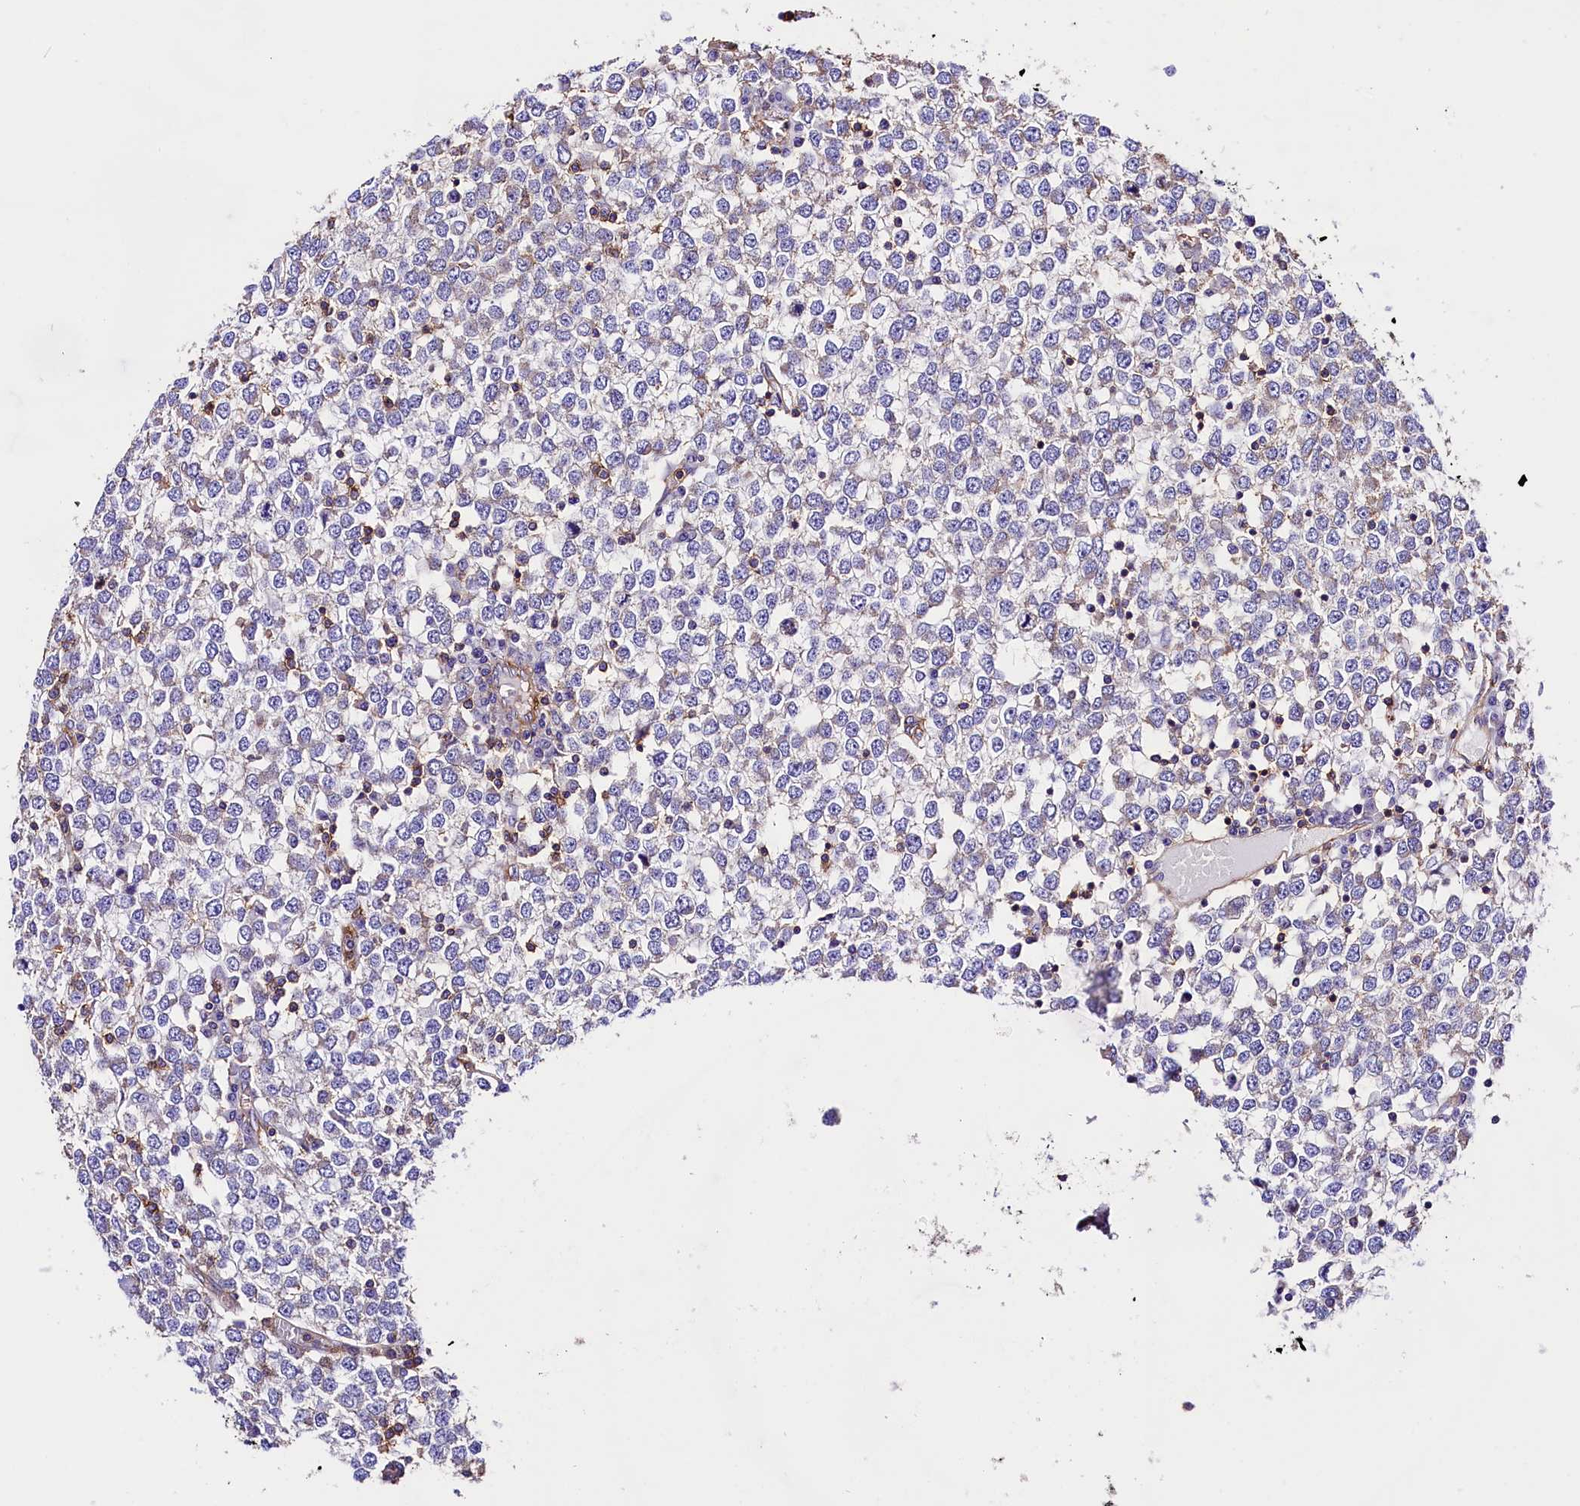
{"staining": {"intensity": "negative", "quantity": "none", "location": "none"}, "tissue": "testis cancer", "cell_type": "Tumor cells", "image_type": "cancer", "snomed": [{"axis": "morphology", "description": "Seminoma, NOS"}, {"axis": "topography", "description": "Testis"}], "caption": "Human testis cancer (seminoma) stained for a protein using immunohistochemistry (IHC) exhibits no positivity in tumor cells.", "gene": "ATP2B4", "patient": {"sex": "male", "age": 65}}